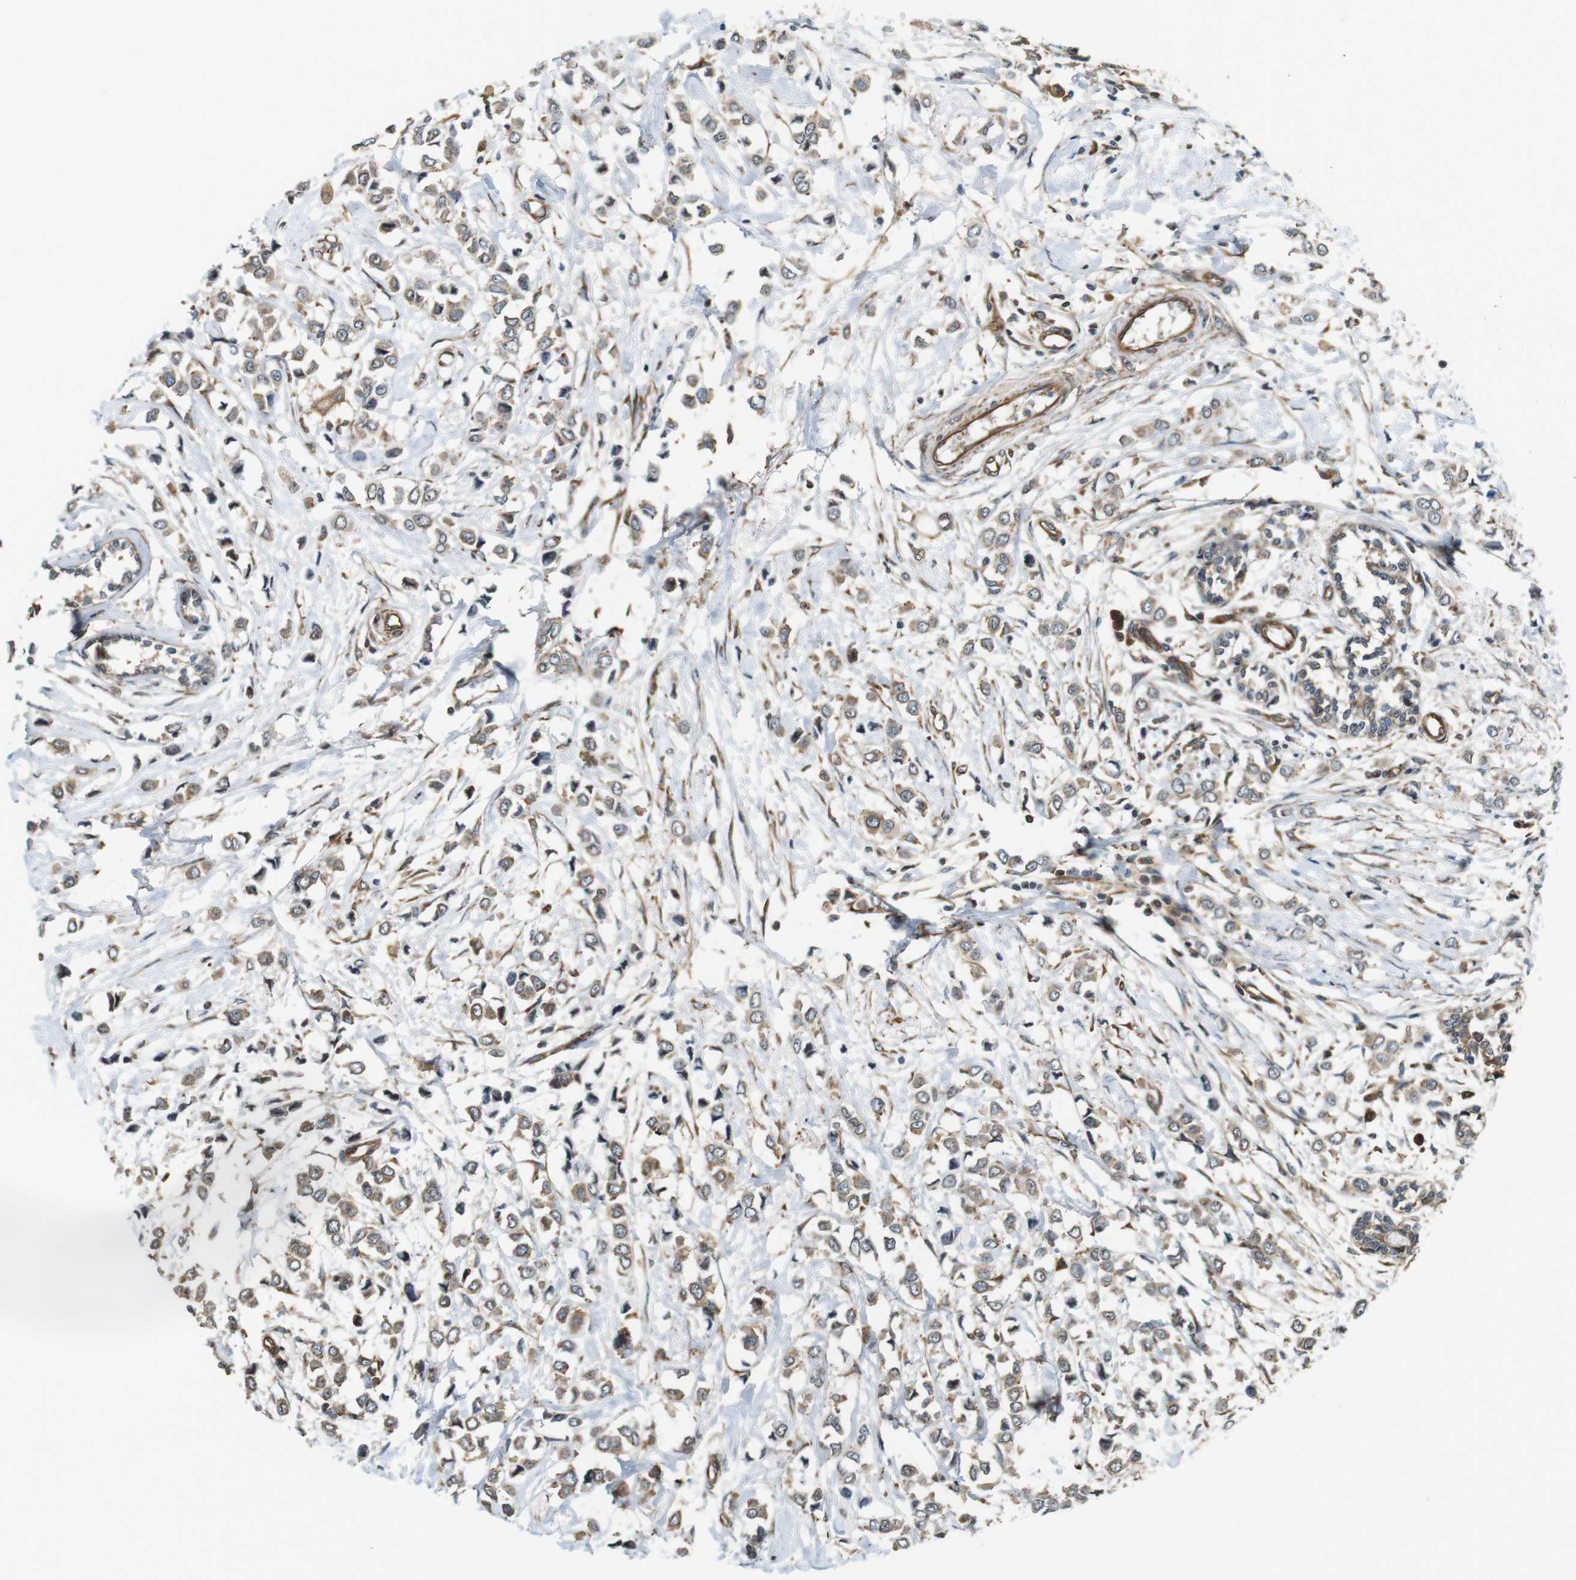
{"staining": {"intensity": "moderate", "quantity": ">75%", "location": "cytoplasmic/membranous"}, "tissue": "breast cancer", "cell_type": "Tumor cells", "image_type": "cancer", "snomed": [{"axis": "morphology", "description": "Lobular carcinoma"}, {"axis": "topography", "description": "Breast"}], "caption": "This image reveals lobular carcinoma (breast) stained with immunohistochemistry to label a protein in brown. The cytoplasmic/membranous of tumor cells show moderate positivity for the protein. Nuclei are counter-stained blue.", "gene": "PA2G4", "patient": {"sex": "female", "age": 51}}